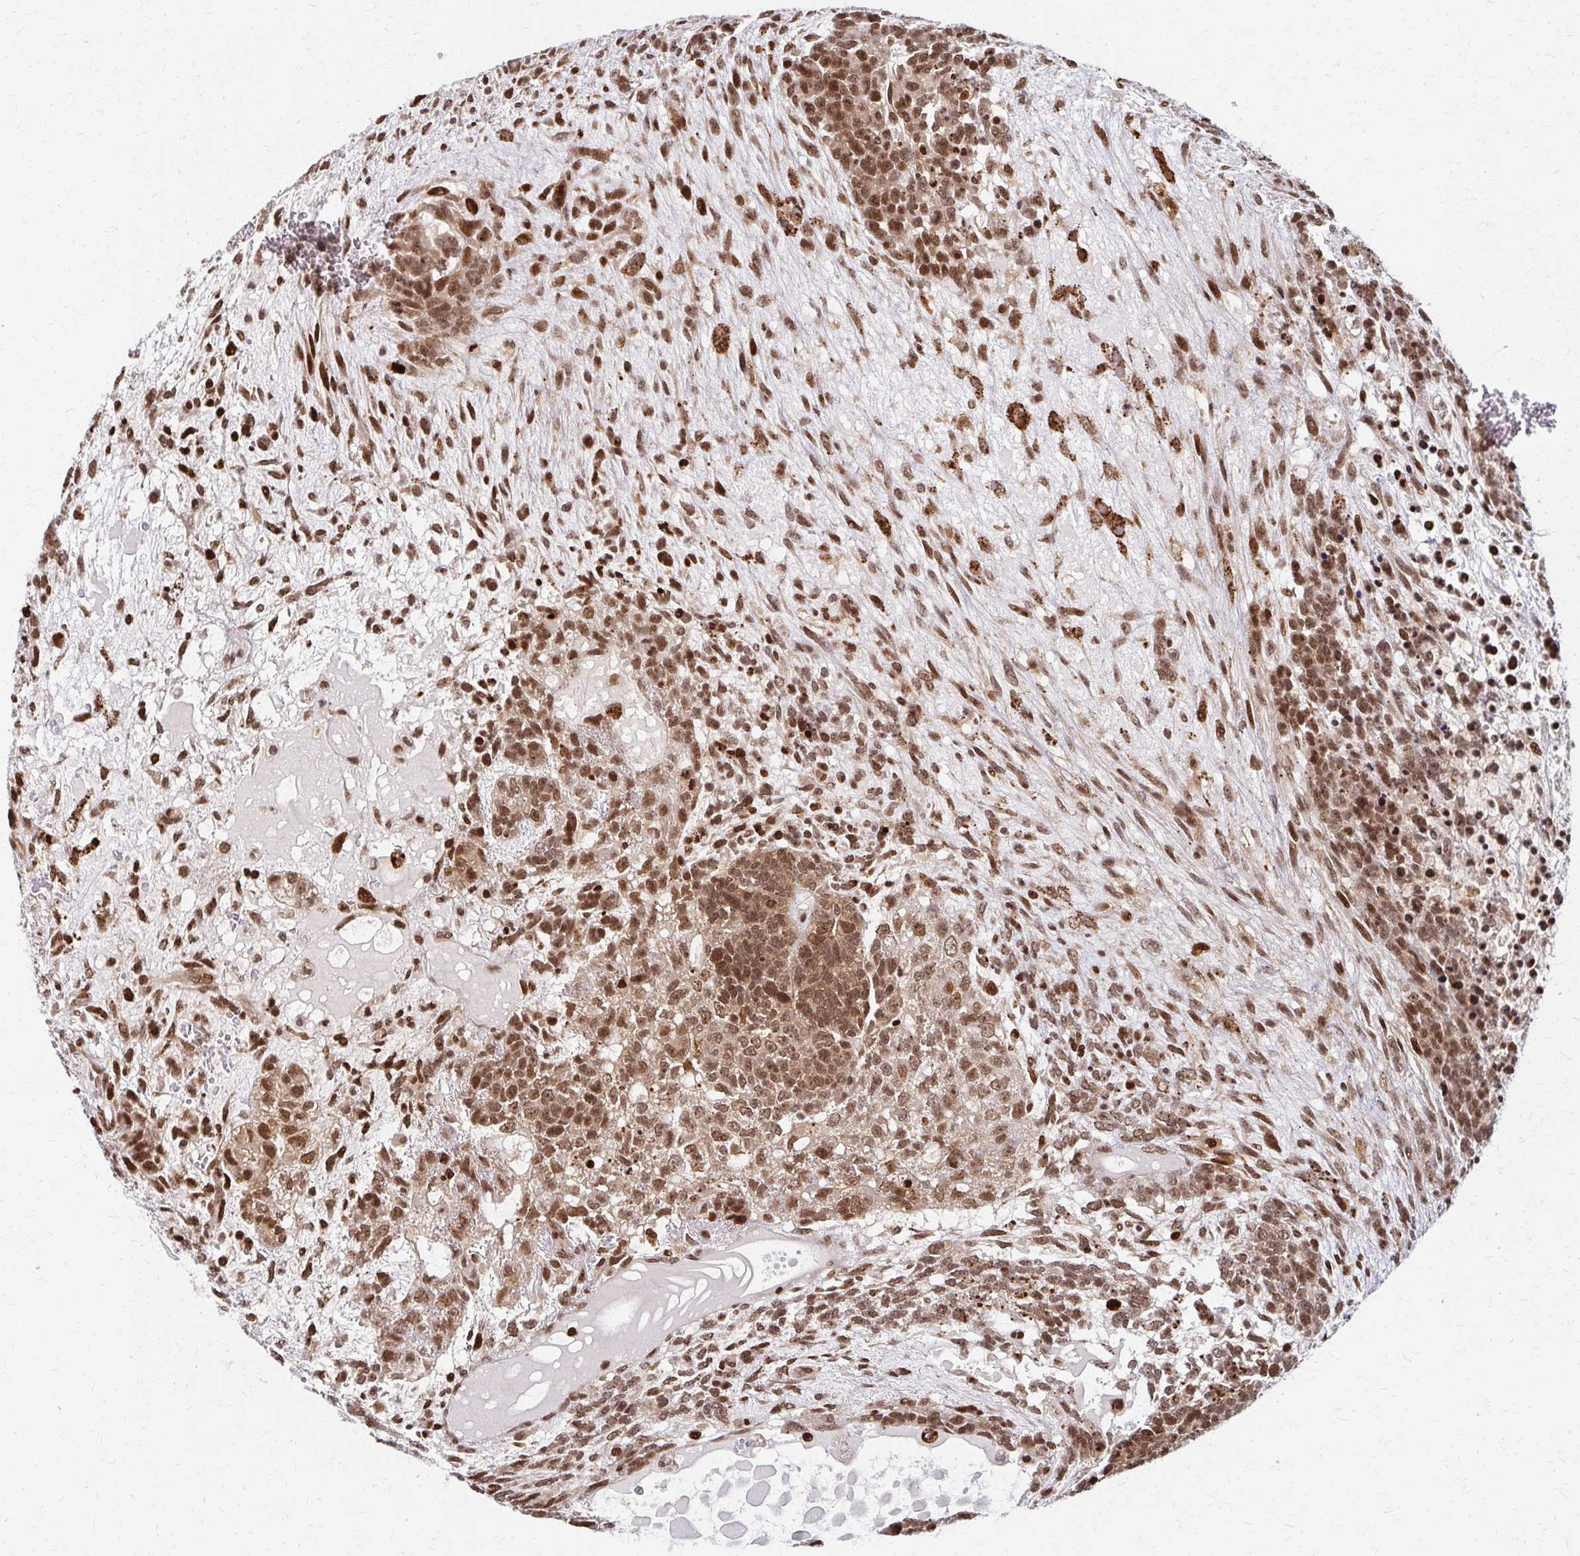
{"staining": {"intensity": "moderate", "quantity": ">75%", "location": "nuclear"}, "tissue": "testis cancer", "cell_type": "Tumor cells", "image_type": "cancer", "snomed": [{"axis": "morphology", "description": "Carcinoma, Embryonal, NOS"}, {"axis": "topography", "description": "Testis"}], "caption": "Testis cancer tissue demonstrates moderate nuclear staining in approximately >75% of tumor cells, visualized by immunohistochemistry. The staining was performed using DAB (3,3'-diaminobenzidine) to visualize the protein expression in brown, while the nuclei were stained in blue with hematoxylin (Magnification: 20x).", "gene": "PSMD7", "patient": {"sex": "male", "age": 23}}